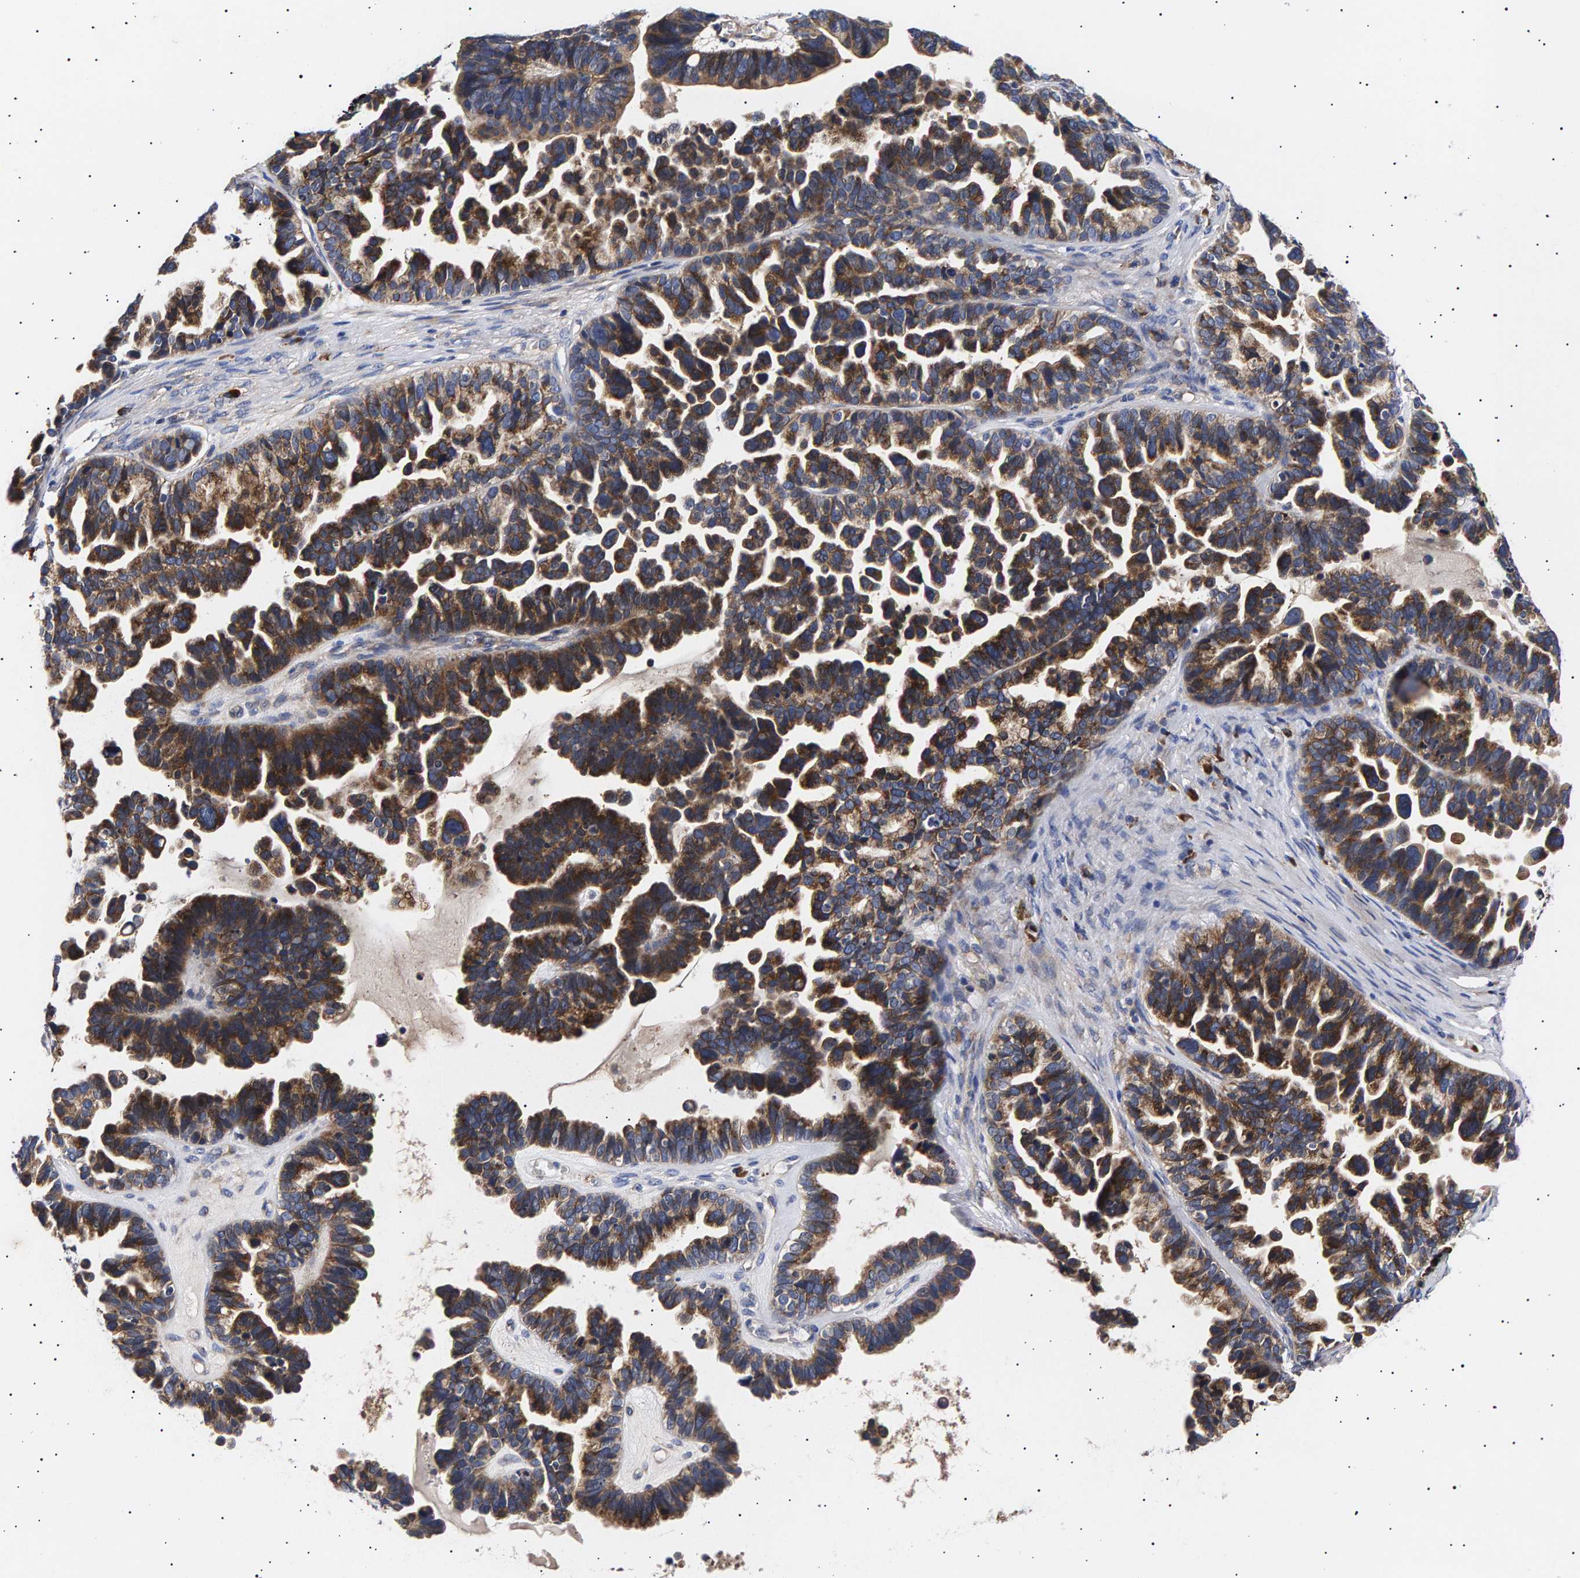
{"staining": {"intensity": "moderate", "quantity": ">75%", "location": "cytoplasmic/membranous"}, "tissue": "ovarian cancer", "cell_type": "Tumor cells", "image_type": "cancer", "snomed": [{"axis": "morphology", "description": "Cystadenocarcinoma, serous, NOS"}, {"axis": "topography", "description": "Ovary"}], "caption": "Serous cystadenocarcinoma (ovarian) stained with a protein marker displays moderate staining in tumor cells.", "gene": "ANKRD40", "patient": {"sex": "female", "age": 56}}